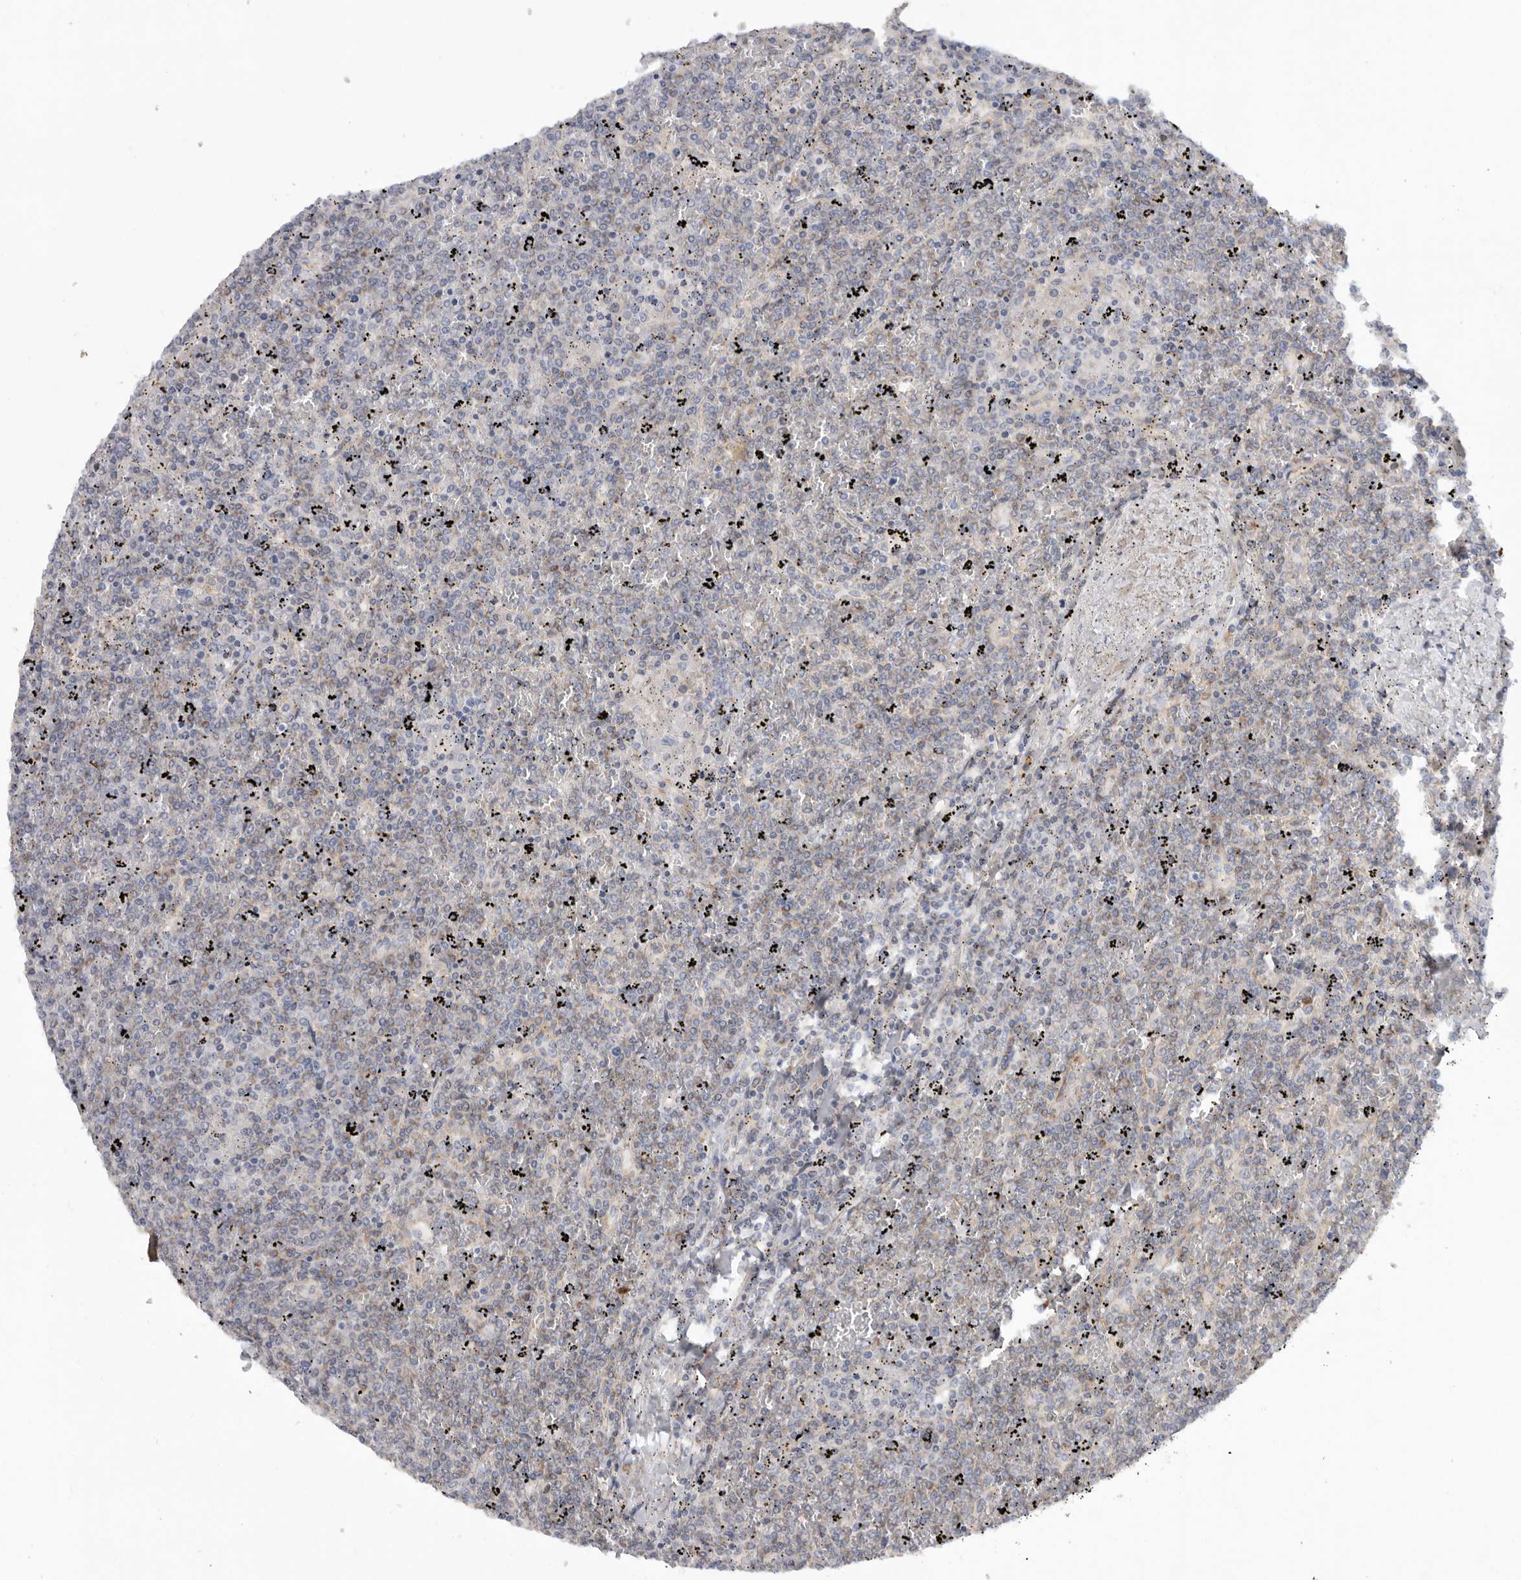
{"staining": {"intensity": "negative", "quantity": "none", "location": "none"}, "tissue": "lymphoma", "cell_type": "Tumor cells", "image_type": "cancer", "snomed": [{"axis": "morphology", "description": "Malignant lymphoma, non-Hodgkin's type, Low grade"}, {"axis": "topography", "description": "Spleen"}], "caption": "A high-resolution photomicrograph shows immunohistochemistry staining of low-grade malignant lymphoma, non-Hodgkin's type, which reveals no significant expression in tumor cells.", "gene": "MTFR1L", "patient": {"sex": "female", "age": 19}}